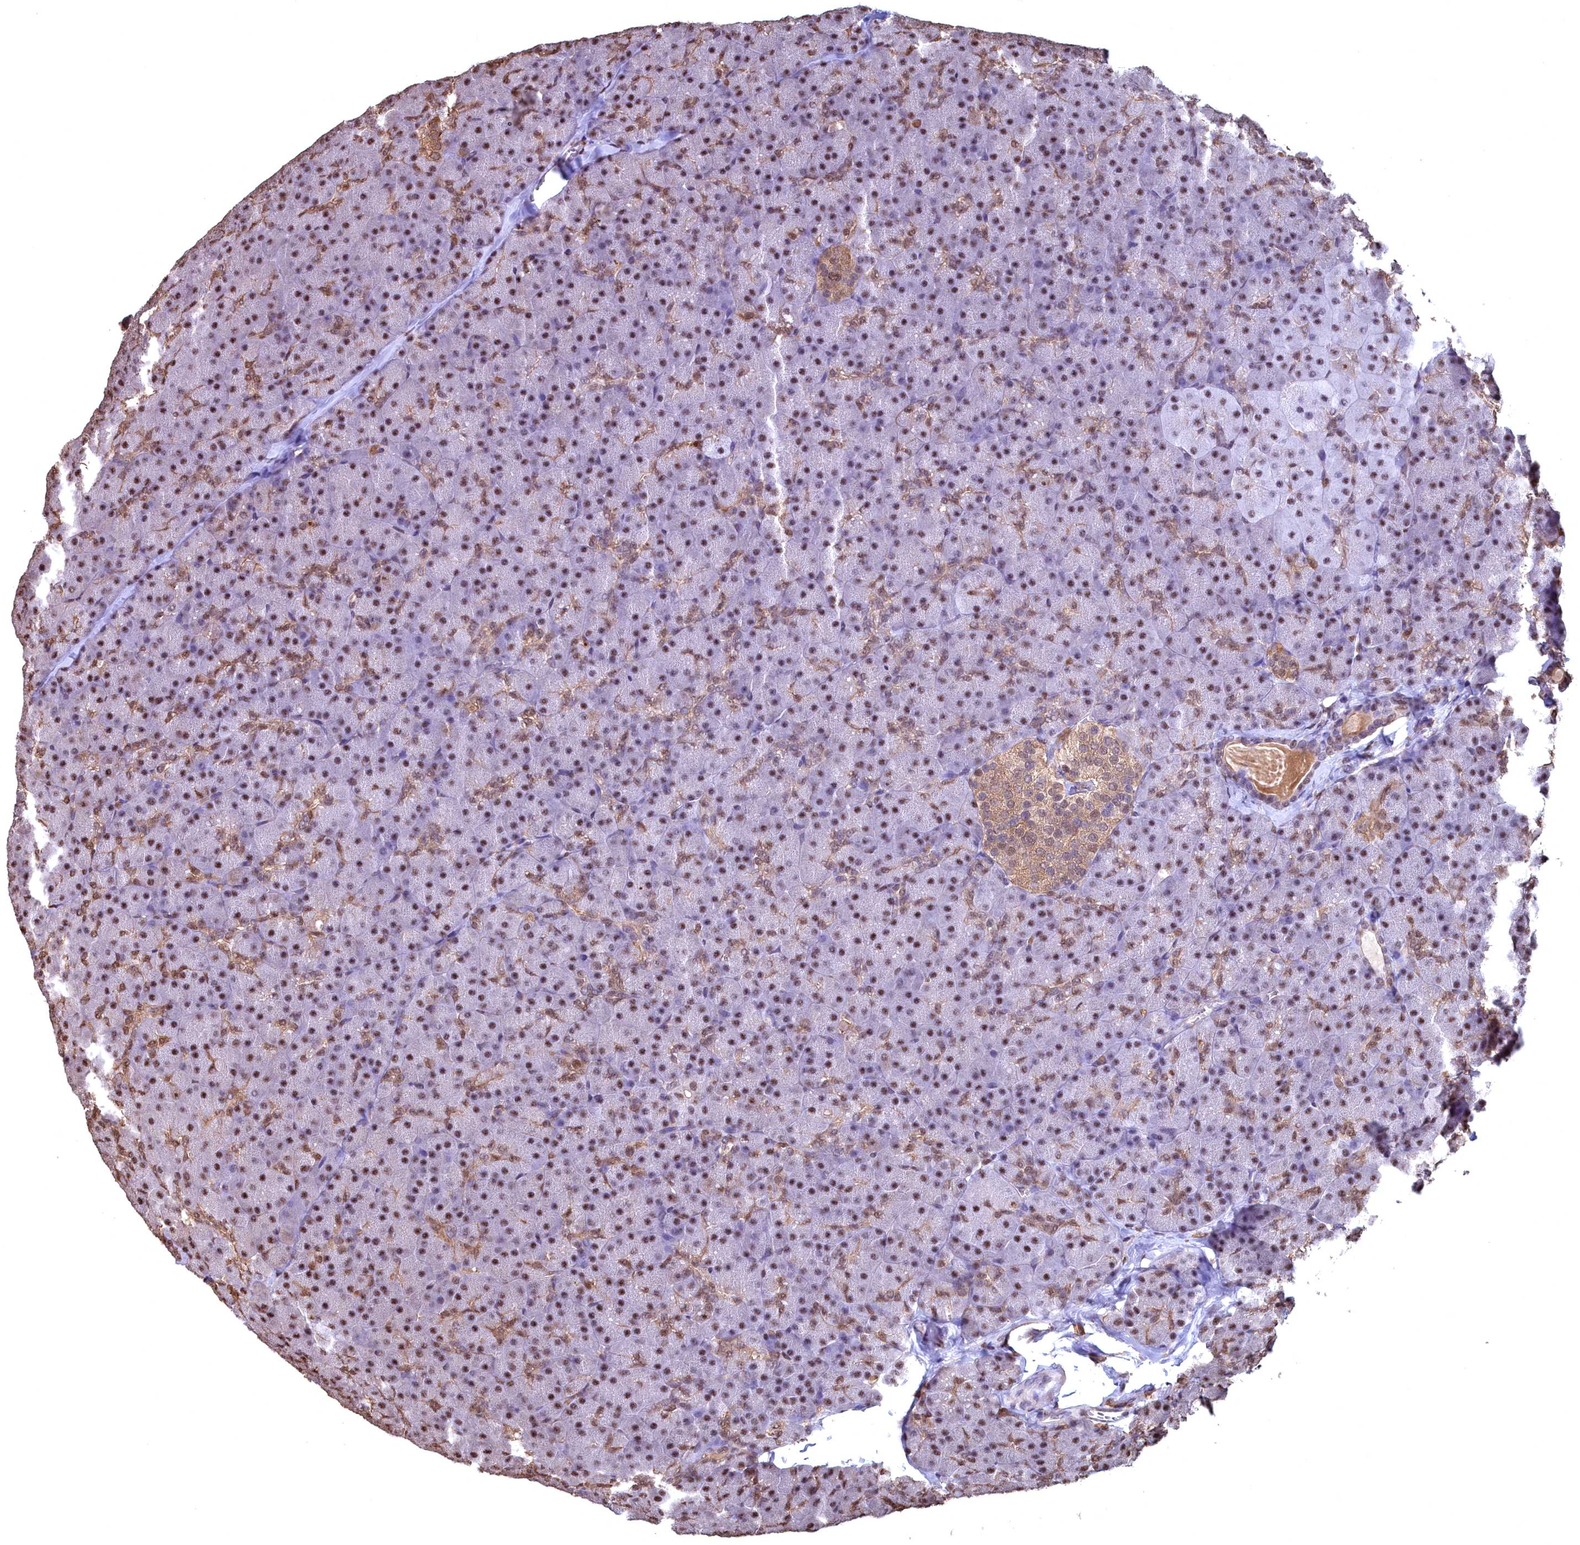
{"staining": {"intensity": "strong", "quantity": ">75%", "location": "nuclear"}, "tissue": "pancreas", "cell_type": "Exocrine glandular cells", "image_type": "normal", "snomed": [{"axis": "morphology", "description": "Normal tissue, NOS"}, {"axis": "topography", "description": "Pancreas"}], "caption": "Immunohistochemistry (IHC) (DAB) staining of normal pancreas demonstrates strong nuclear protein positivity in about >75% of exocrine glandular cells. The staining was performed using DAB to visualize the protein expression in brown, while the nuclei were stained in blue with hematoxylin (Magnification: 20x).", "gene": "GAPDH", "patient": {"sex": "male", "age": 36}}